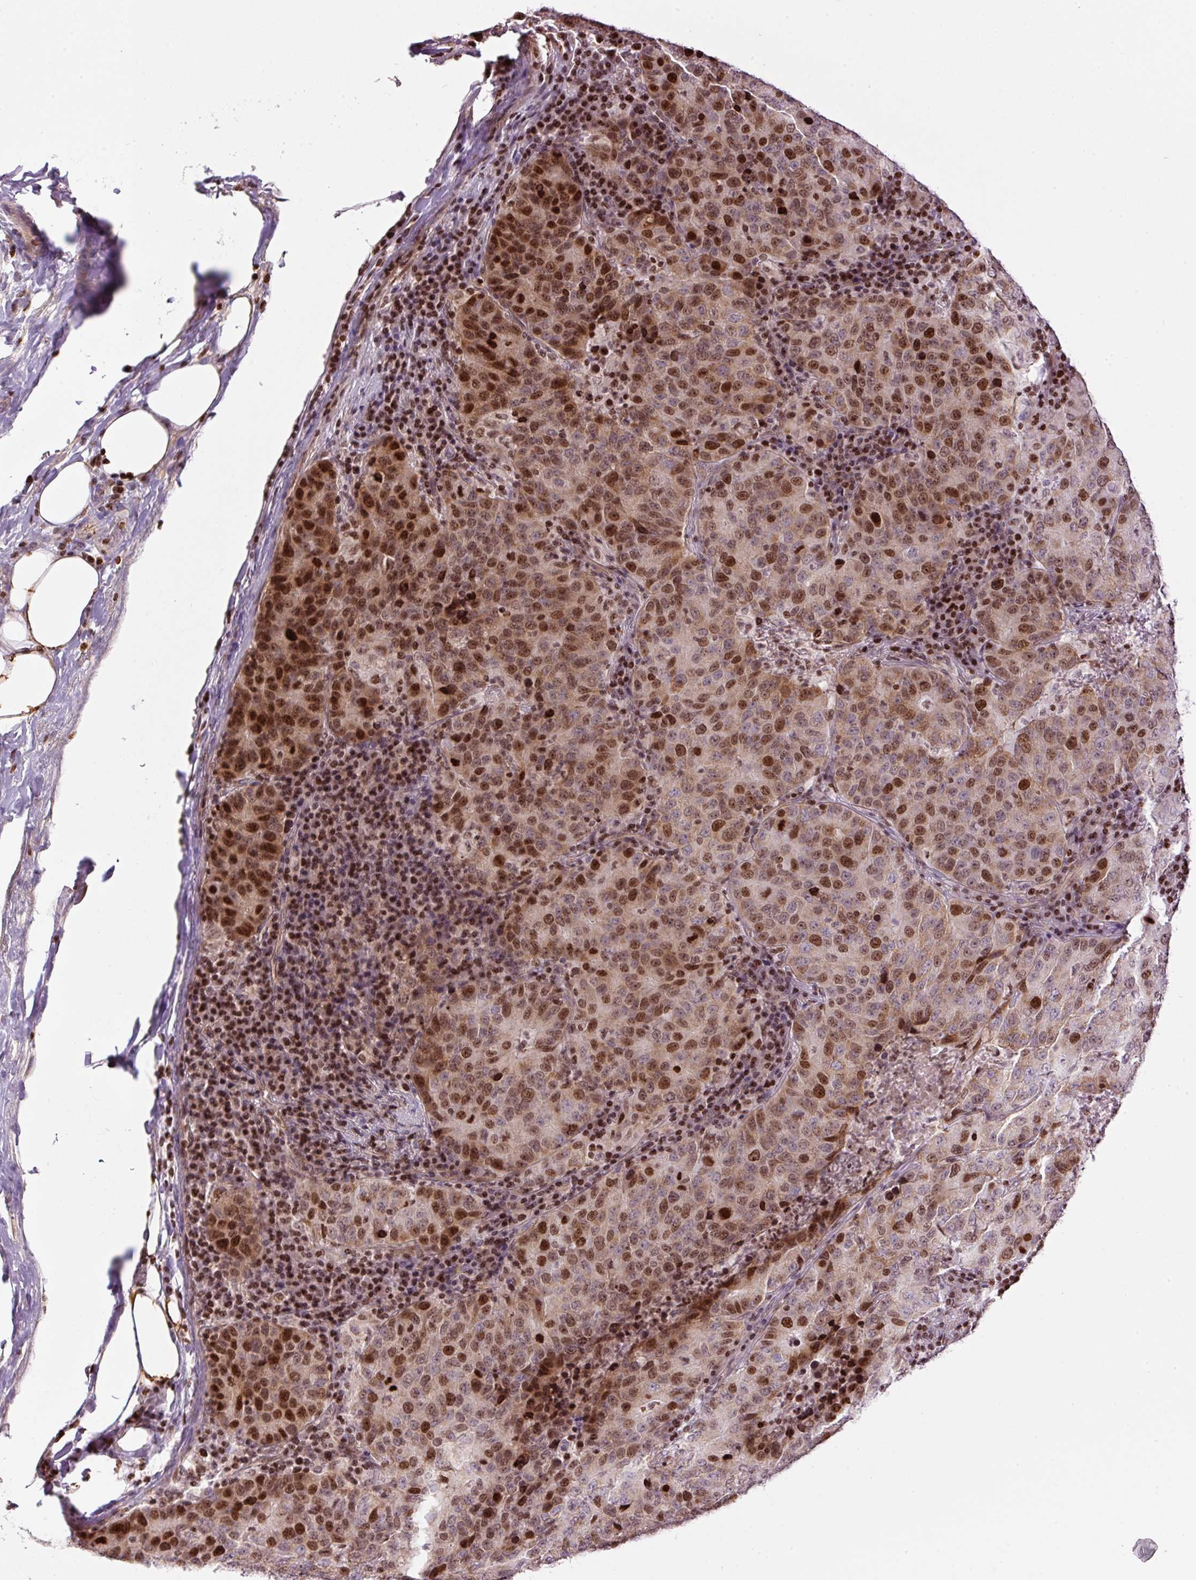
{"staining": {"intensity": "moderate", "quantity": ">75%", "location": "nuclear"}, "tissue": "stomach cancer", "cell_type": "Tumor cells", "image_type": "cancer", "snomed": [{"axis": "morphology", "description": "Adenocarcinoma, NOS"}, {"axis": "topography", "description": "Stomach"}], "caption": "Stomach adenocarcinoma tissue exhibits moderate nuclear staining in about >75% of tumor cells", "gene": "TMEM8B", "patient": {"sex": "male", "age": 71}}